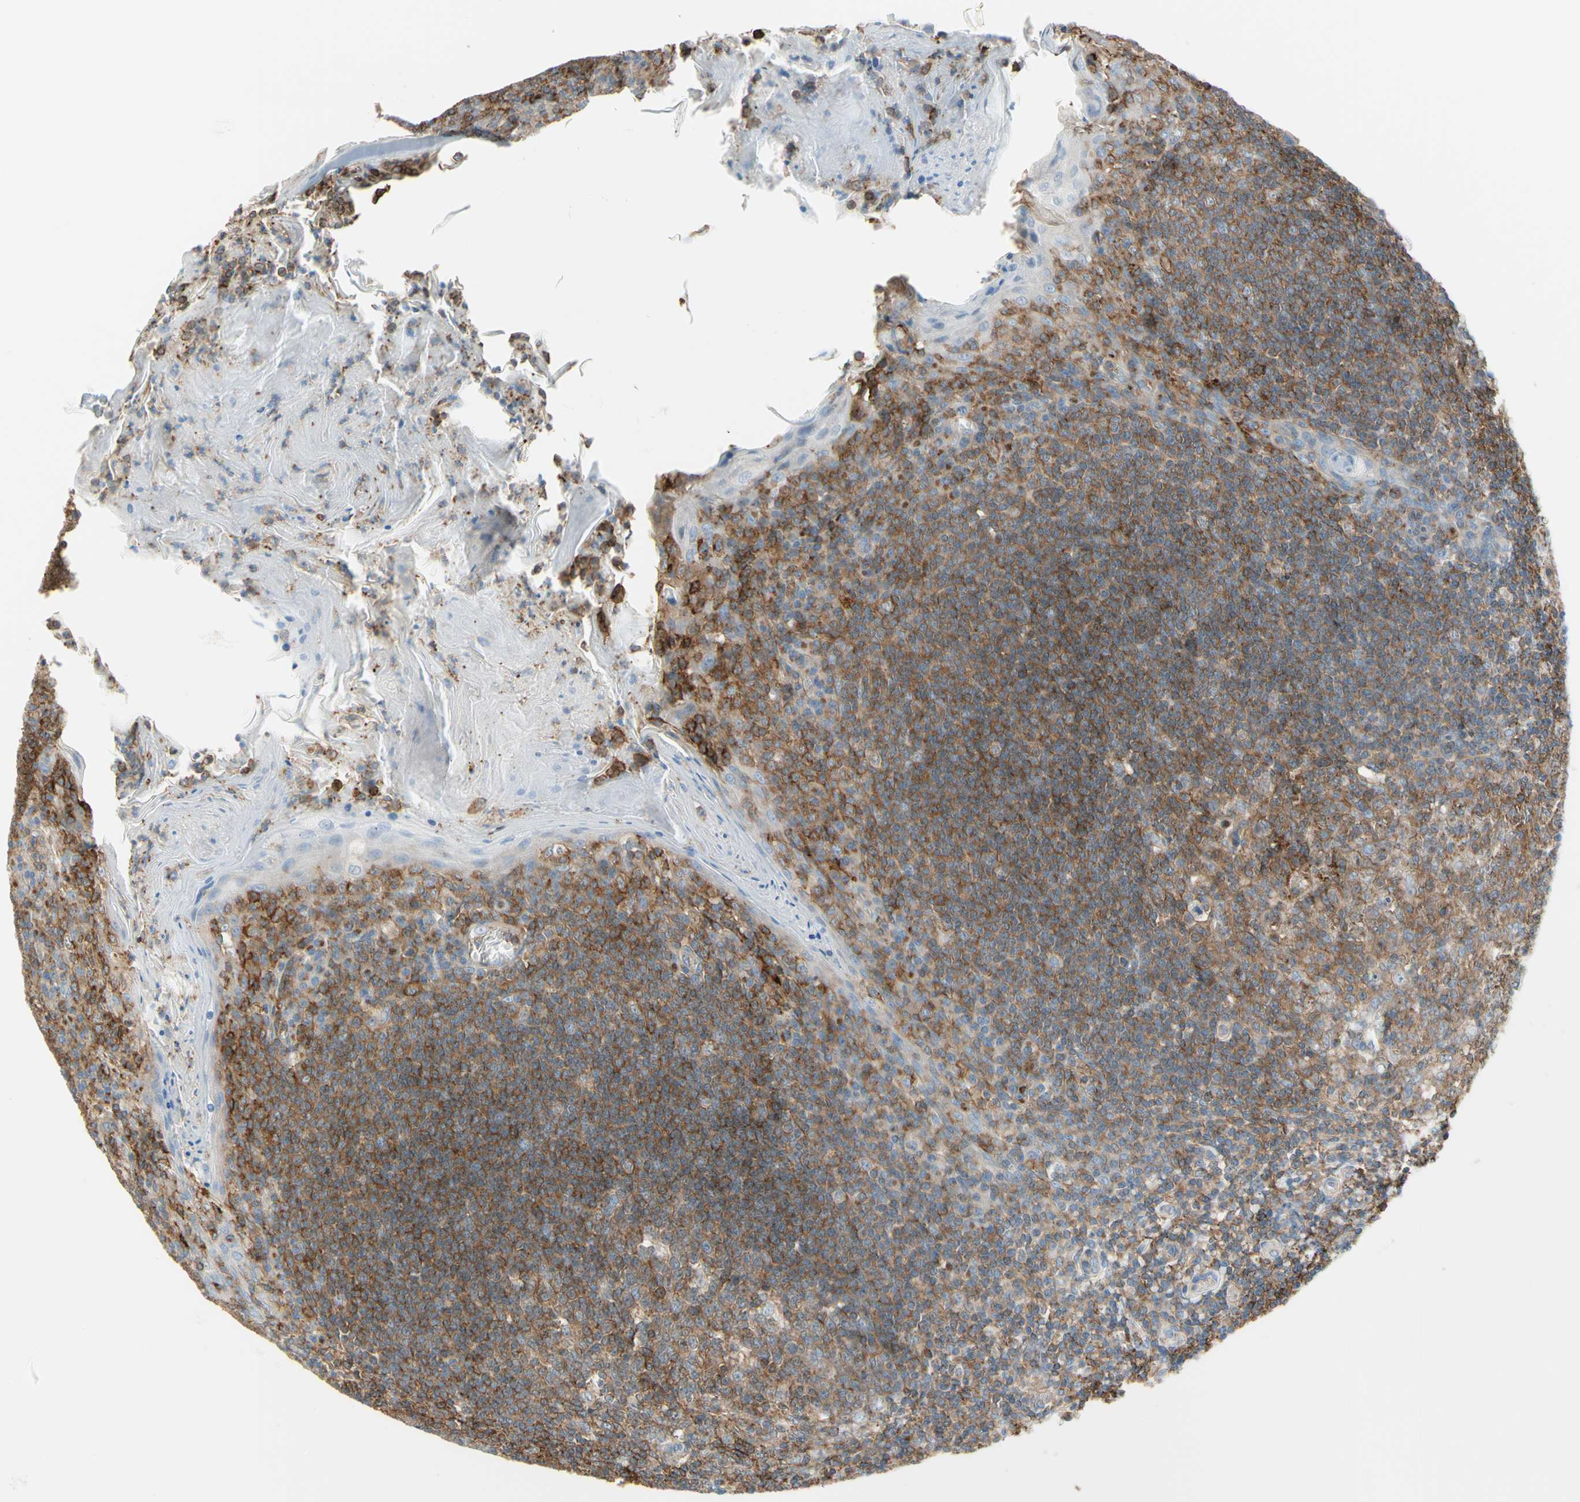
{"staining": {"intensity": "moderate", "quantity": ">75%", "location": "cytoplasmic/membranous"}, "tissue": "tonsil", "cell_type": "Germinal center cells", "image_type": "normal", "snomed": [{"axis": "morphology", "description": "Normal tissue, NOS"}, {"axis": "topography", "description": "Tonsil"}], "caption": "IHC (DAB) staining of unremarkable human tonsil exhibits moderate cytoplasmic/membranous protein expression in approximately >75% of germinal center cells.", "gene": "SEMA4C", "patient": {"sex": "male", "age": 31}}